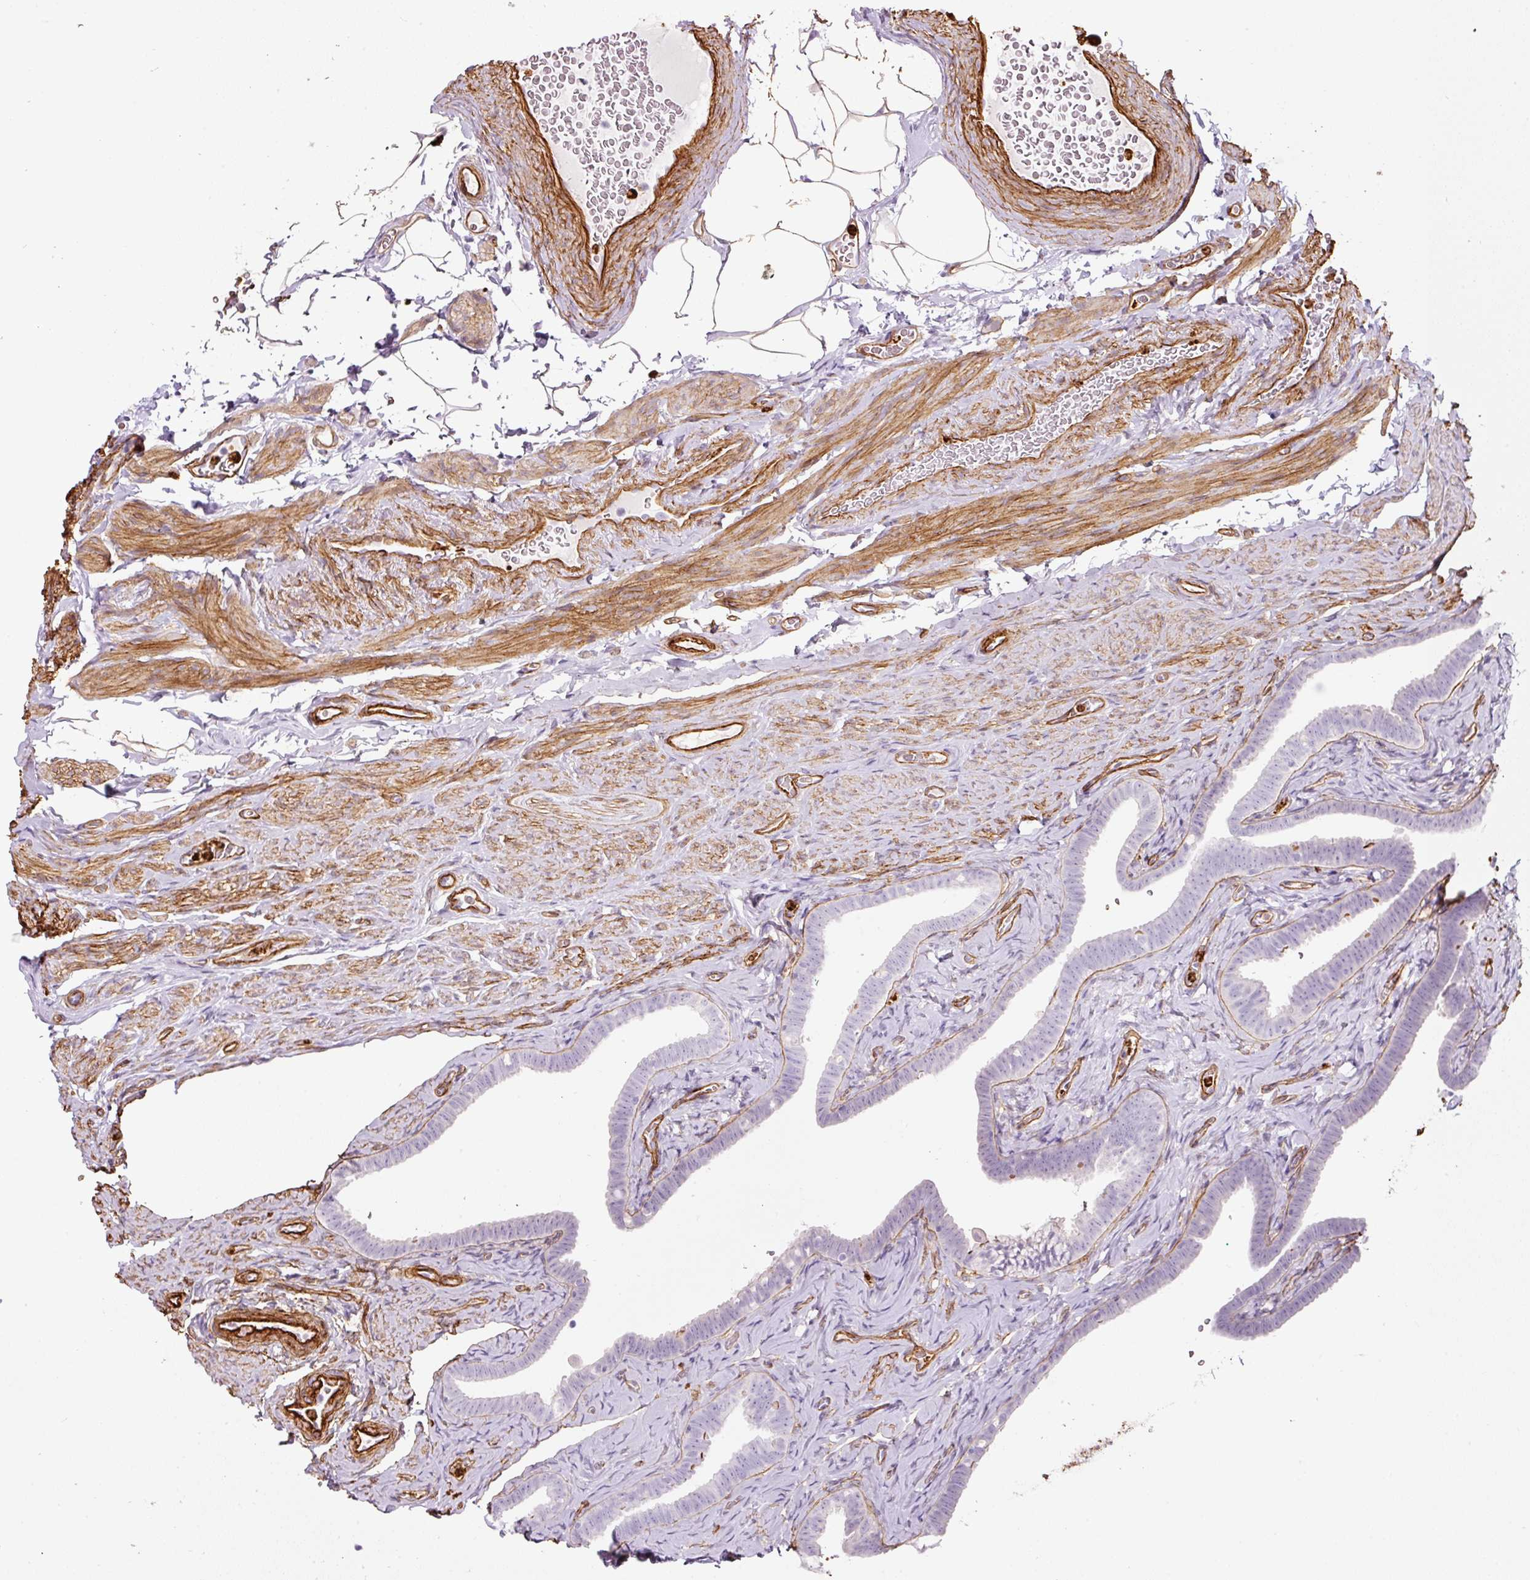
{"staining": {"intensity": "negative", "quantity": "none", "location": "none"}, "tissue": "fallopian tube", "cell_type": "Glandular cells", "image_type": "normal", "snomed": [{"axis": "morphology", "description": "Normal tissue, NOS"}, {"axis": "topography", "description": "Fallopian tube"}], "caption": "IHC of normal human fallopian tube exhibits no staining in glandular cells.", "gene": "LOXL4", "patient": {"sex": "female", "age": 69}}